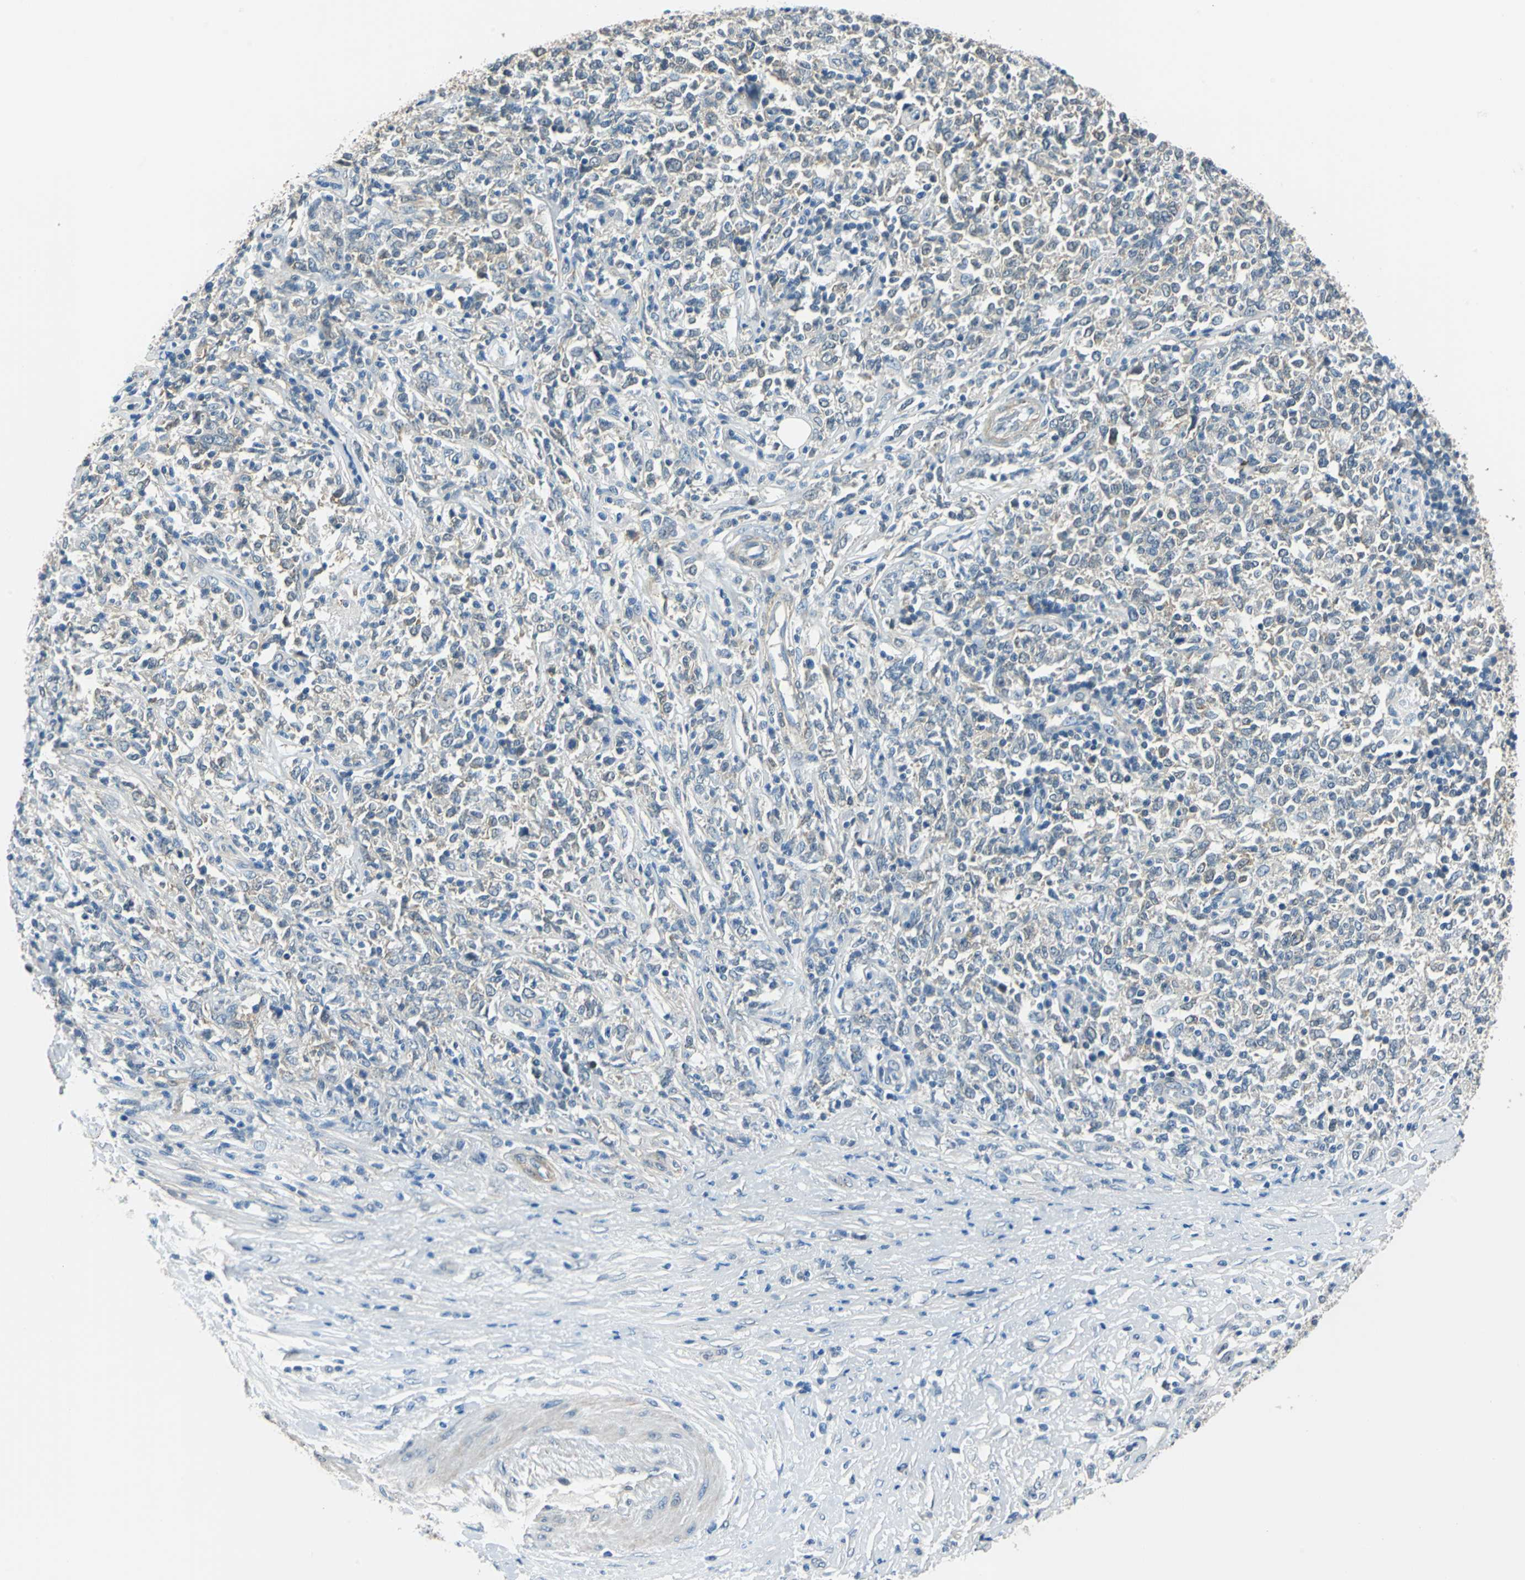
{"staining": {"intensity": "weak", "quantity": ">75%", "location": "cytoplasmic/membranous"}, "tissue": "lymphoma", "cell_type": "Tumor cells", "image_type": "cancer", "snomed": [{"axis": "morphology", "description": "Malignant lymphoma, non-Hodgkin's type, High grade"}, {"axis": "topography", "description": "Lymph node"}], "caption": "Immunohistochemical staining of human malignant lymphoma, non-Hodgkin's type (high-grade) shows low levels of weak cytoplasmic/membranous staining in about >75% of tumor cells.", "gene": "FKBP4", "patient": {"sex": "female", "age": 84}}